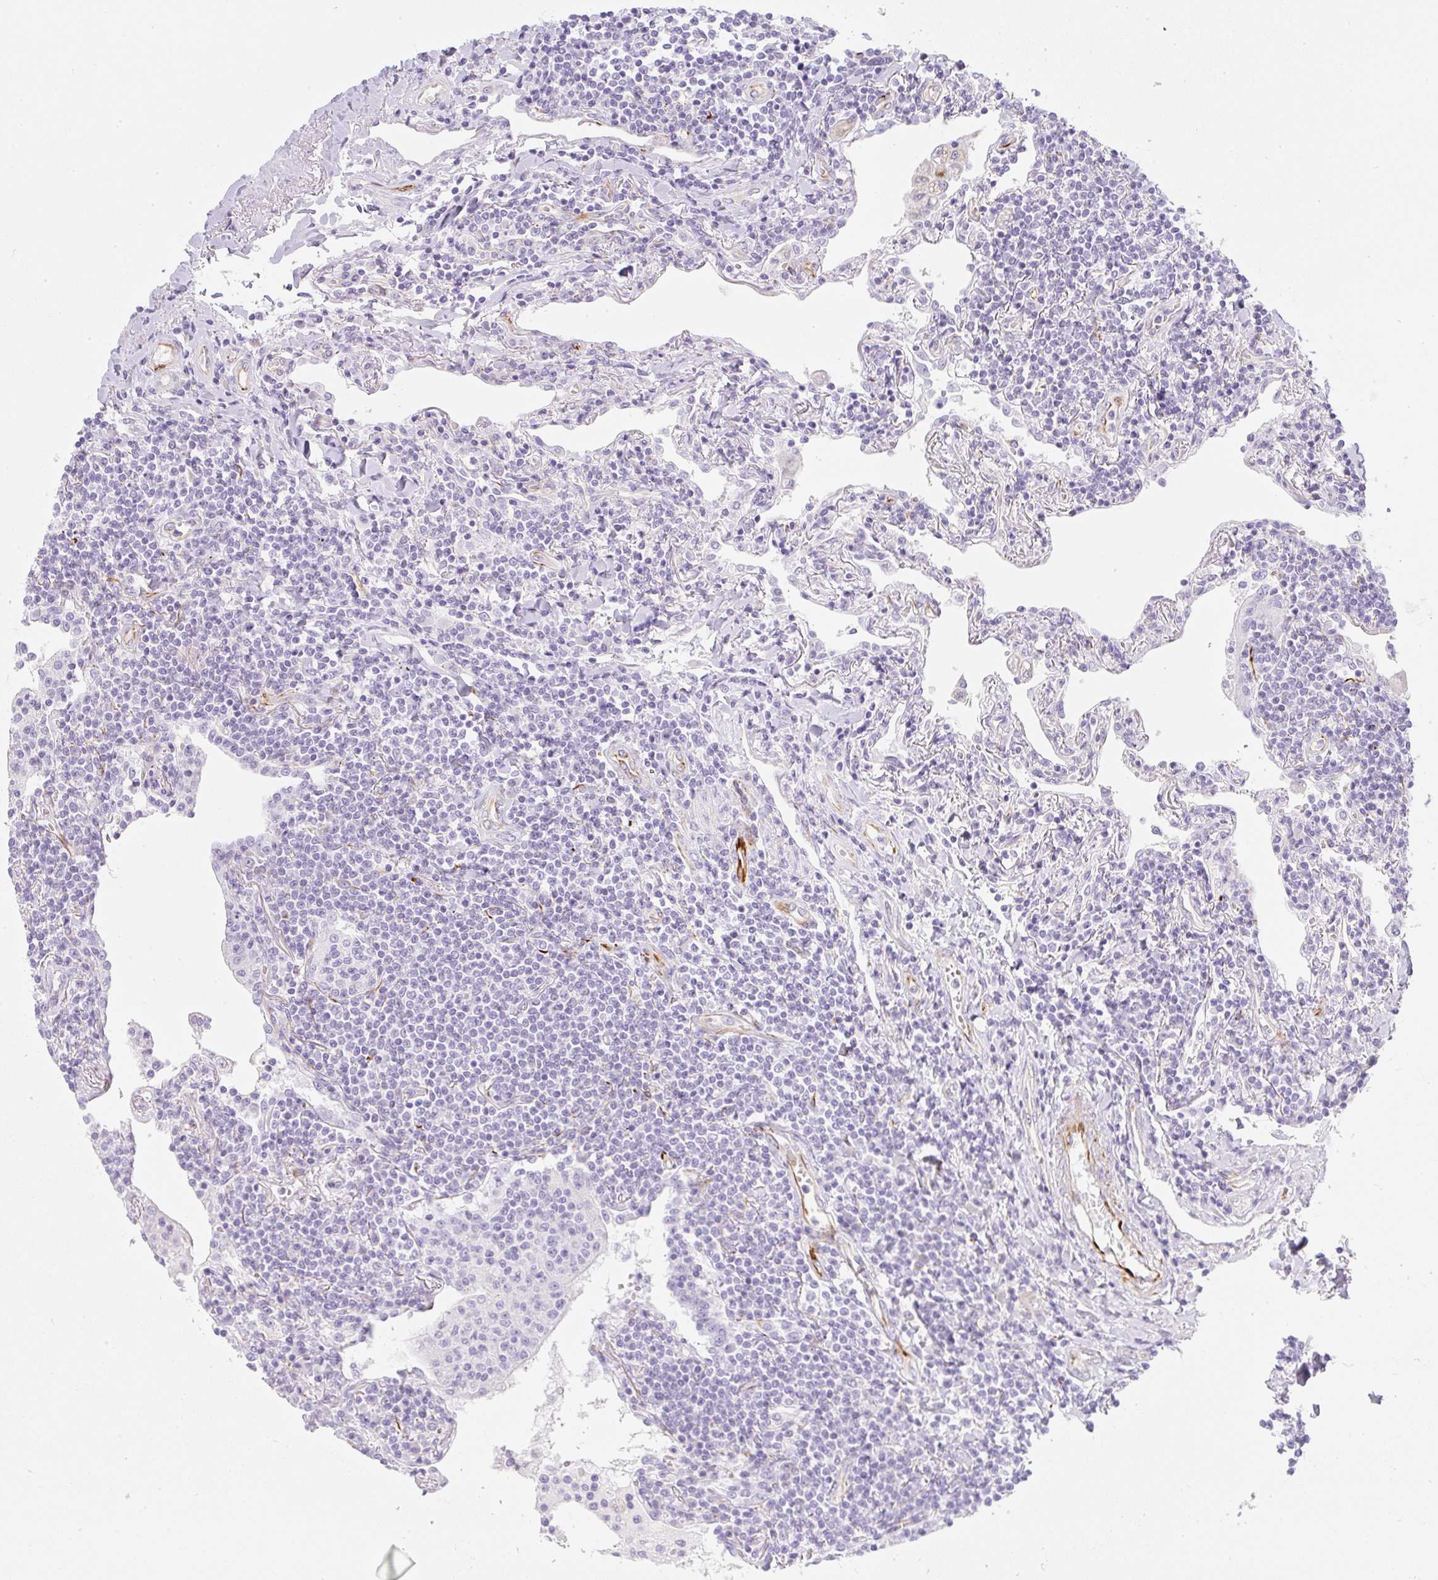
{"staining": {"intensity": "negative", "quantity": "none", "location": "none"}, "tissue": "lymphoma", "cell_type": "Tumor cells", "image_type": "cancer", "snomed": [{"axis": "morphology", "description": "Malignant lymphoma, non-Hodgkin's type, Low grade"}, {"axis": "topography", "description": "Lung"}], "caption": "The image shows no significant expression in tumor cells of lymphoma.", "gene": "ZNF689", "patient": {"sex": "female", "age": 71}}